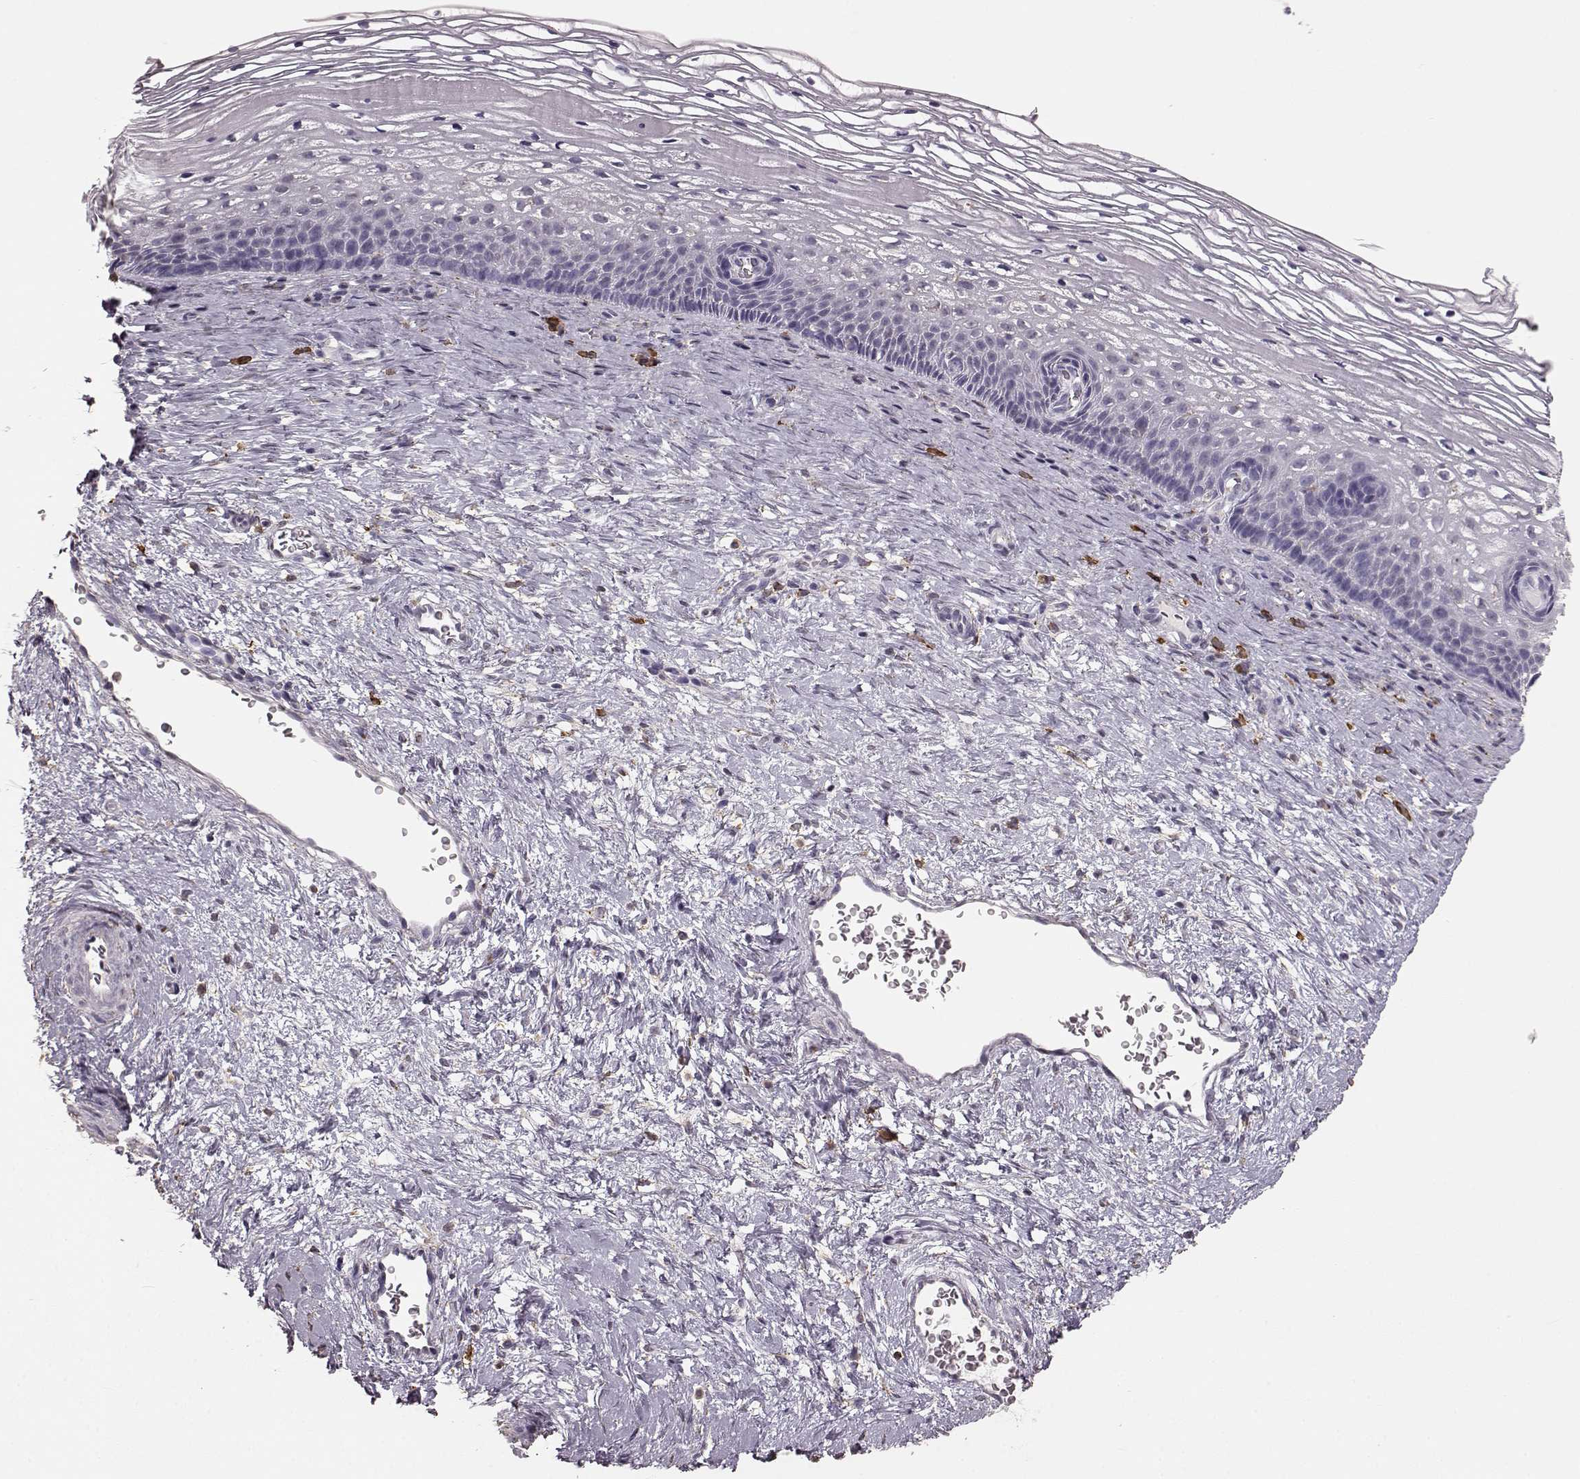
{"staining": {"intensity": "negative", "quantity": "none", "location": "none"}, "tissue": "cervix", "cell_type": "Glandular cells", "image_type": "normal", "snomed": [{"axis": "morphology", "description": "Normal tissue, NOS"}, {"axis": "topography", "description": "Cervix"}], "caption": "Human cervix stained for a protein using immunohistochemistry exhibits no staining in glandular cells.", "gene": "GABRG3", "patient": {"sex": "female", "age": 34}}